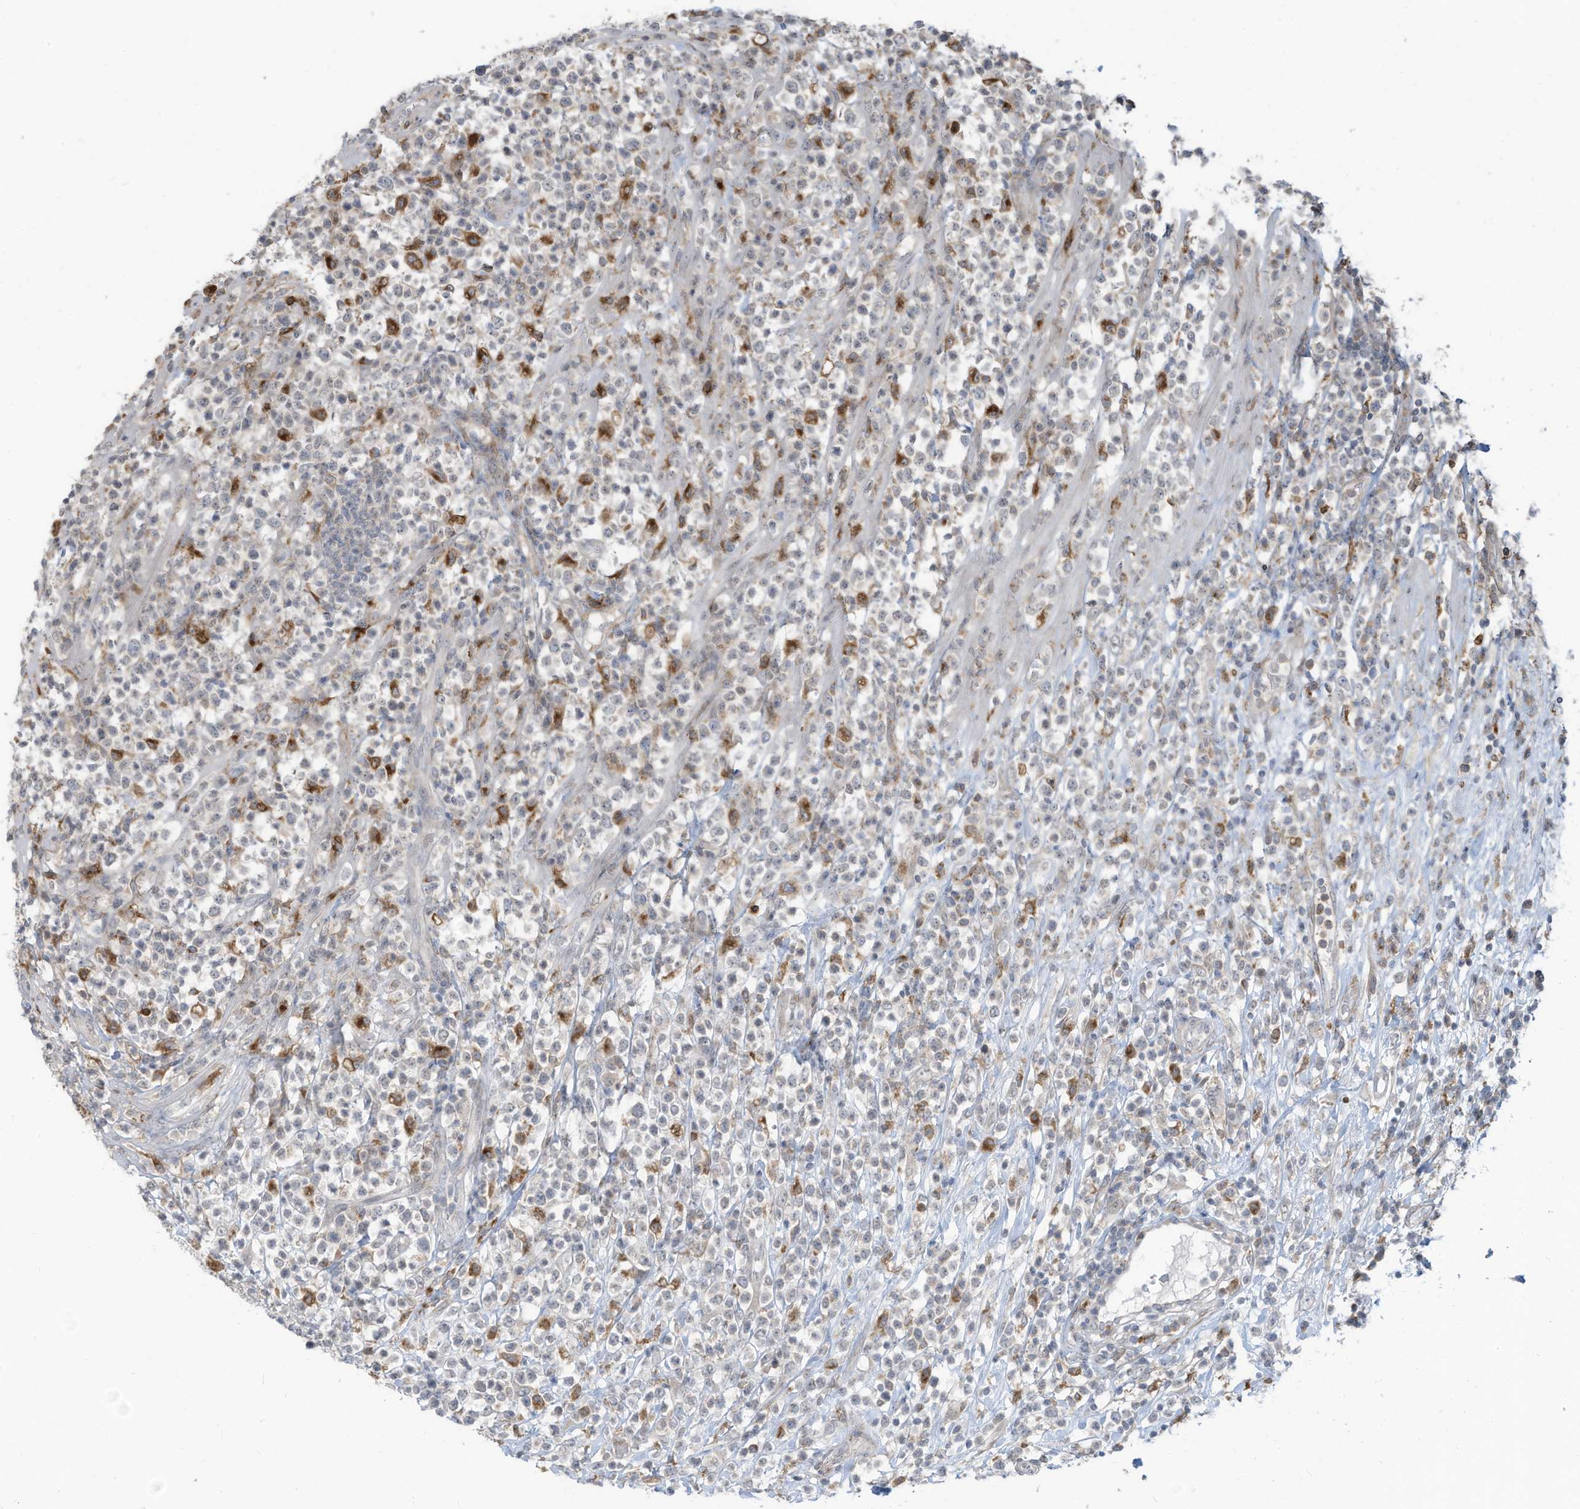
{"staining": {"intensity": "negative", "quantity": "none", "location": "none"}, "tissue": "lymphoma", "cell_type": "Tumor cells", "image_type": "cancer", "snomed": [{"axis": "morphology", "description": "Malignant lymphoma, non-Hodgkin's type, High grade"}, {"axis": "topography", "description": "Colon"}], "caption": "Immunohistochemistry (IHC) of malignant lymphoma, non-Hodgkin's type (high-grade) shows no expression in tumor cells.", "gene": "DZIP3", "patient": {"sex": "female", "age": 53}}